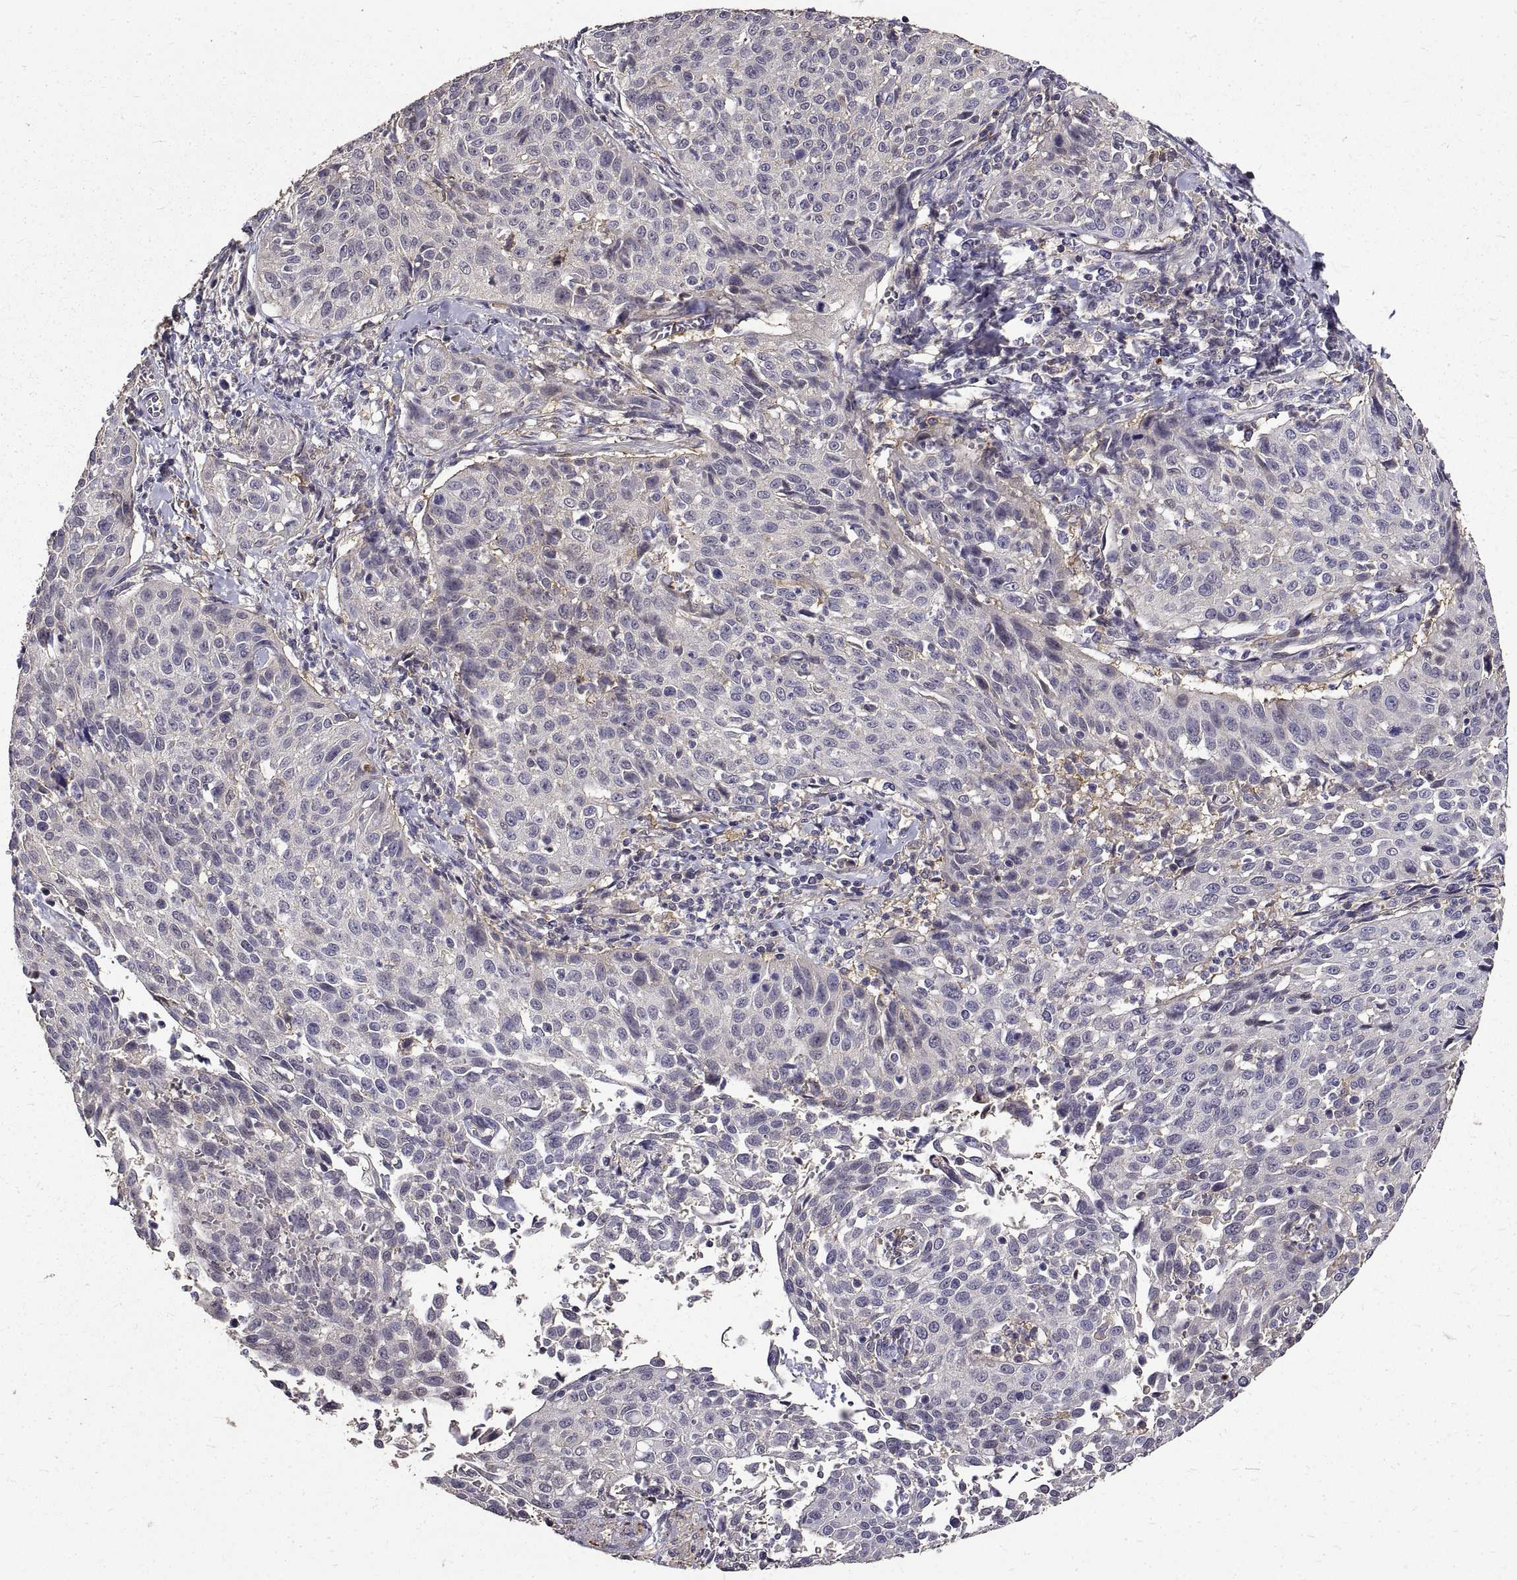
{"staining": {"intensity": "negative", "quantity": "none", "location": "none"}, "tissue": "cervical cancer", "cell_type": "Tumor cells", "image_type": "cancer", "snomed": [{"axis": "morphology", "description": "Squamous cell carcinoma, NOS"}, {"axis": "topography", "description": "Cervix"}], "caption": "Tumor cells show no significant staining in cervical cancer.", "gene": "PEA15", "patient": {"sex": "female", "age": 26}}